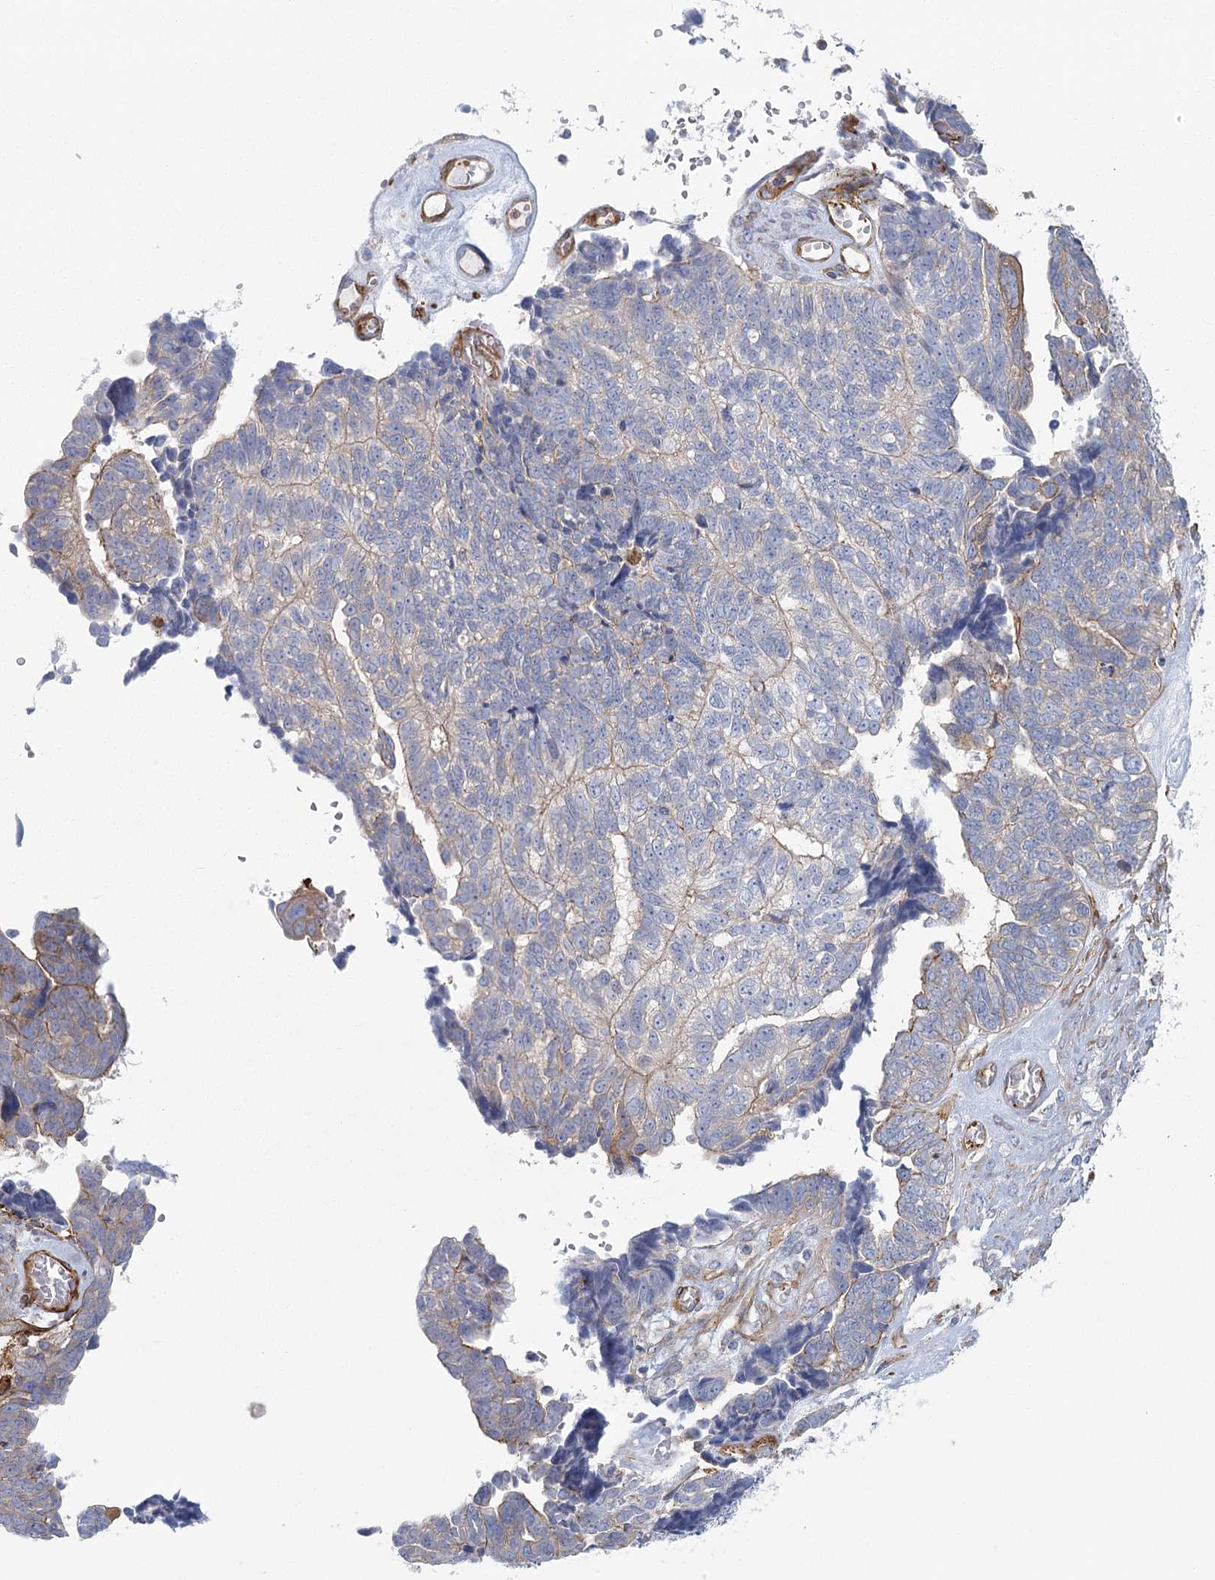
{"staining": {"intensity": "weak", "quantity": "<25%", "location": "cytoplasmic/membranous"}, "tissue": "ovarian cancer", "cell_type": "Tumor cells", "image_type": "cancer", "snomed": [{"axis": "morphology", "description": "Cystadenocarcinoma, serous, NOS"}, {"axis": "topography", "description": "Ovary"}], "caption": "Immunohistochemistry of ovarian cancer reveals no staining in tumor cells. (DAB (3,3'-diaminobenzidine) immunohistochemistry with hematoxylin counter stain).", "gene": "IFT46", "patient": {"sex": "female", "age": 79}}